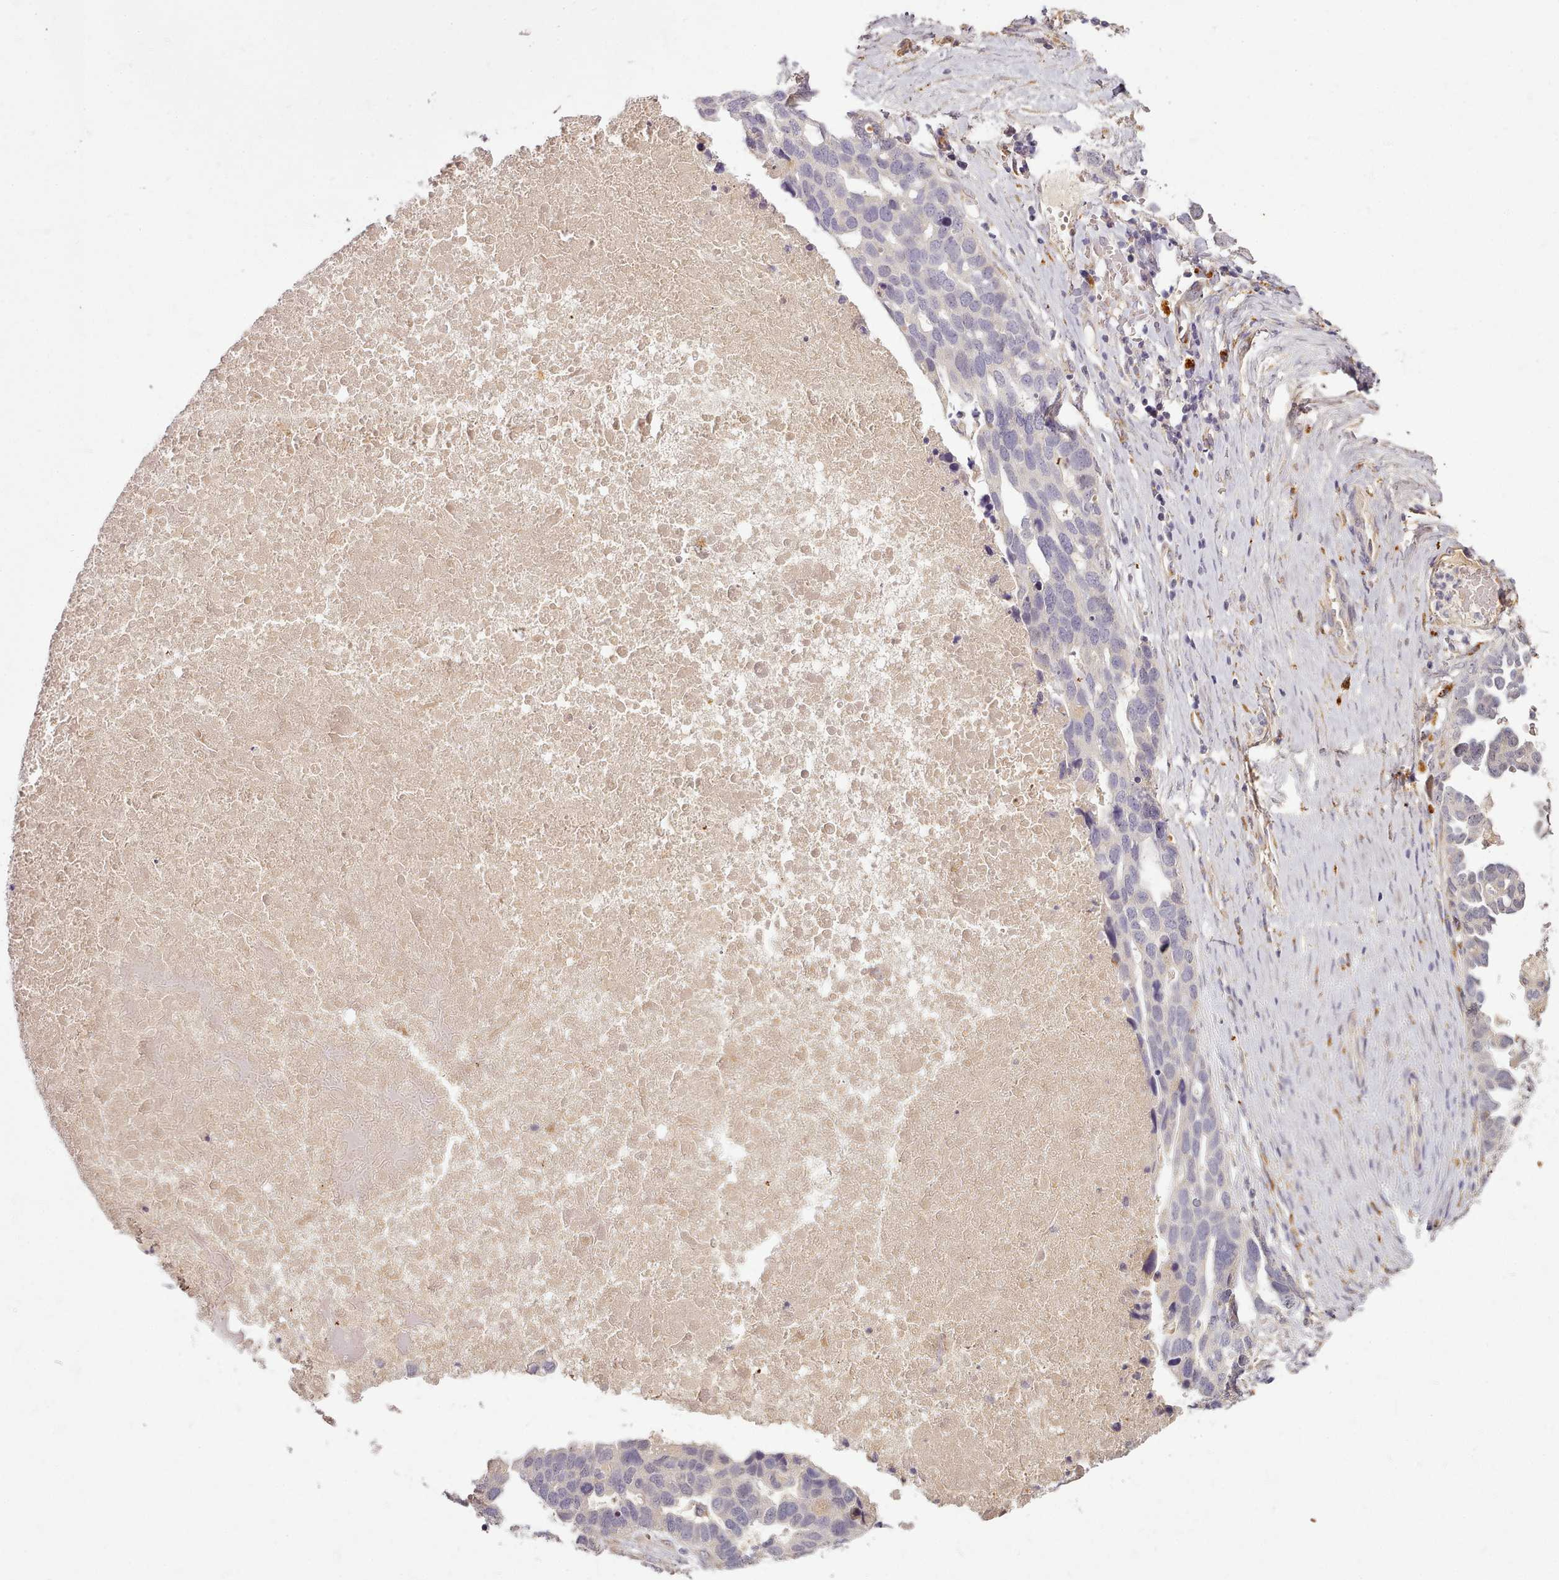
{"staining": {"intensity": "negative", "quantity": "none", "location": "none"}, "tissue": "ovarian cancer", "cell_type": "Tumor cells", "image_type": "cancer", "snomed": [{"axis": "morphology", "description": "Cystadenocarcinoma, serous, NOS"}, {"axis": "topography", "description": "Ovary"}], "caption": "There is no significant positivity in tumor cells of serous cystadenocarcinoma (ovarian).", "gene": "C1QTNF5", "patient": {"sex": "female", "age": 54}}